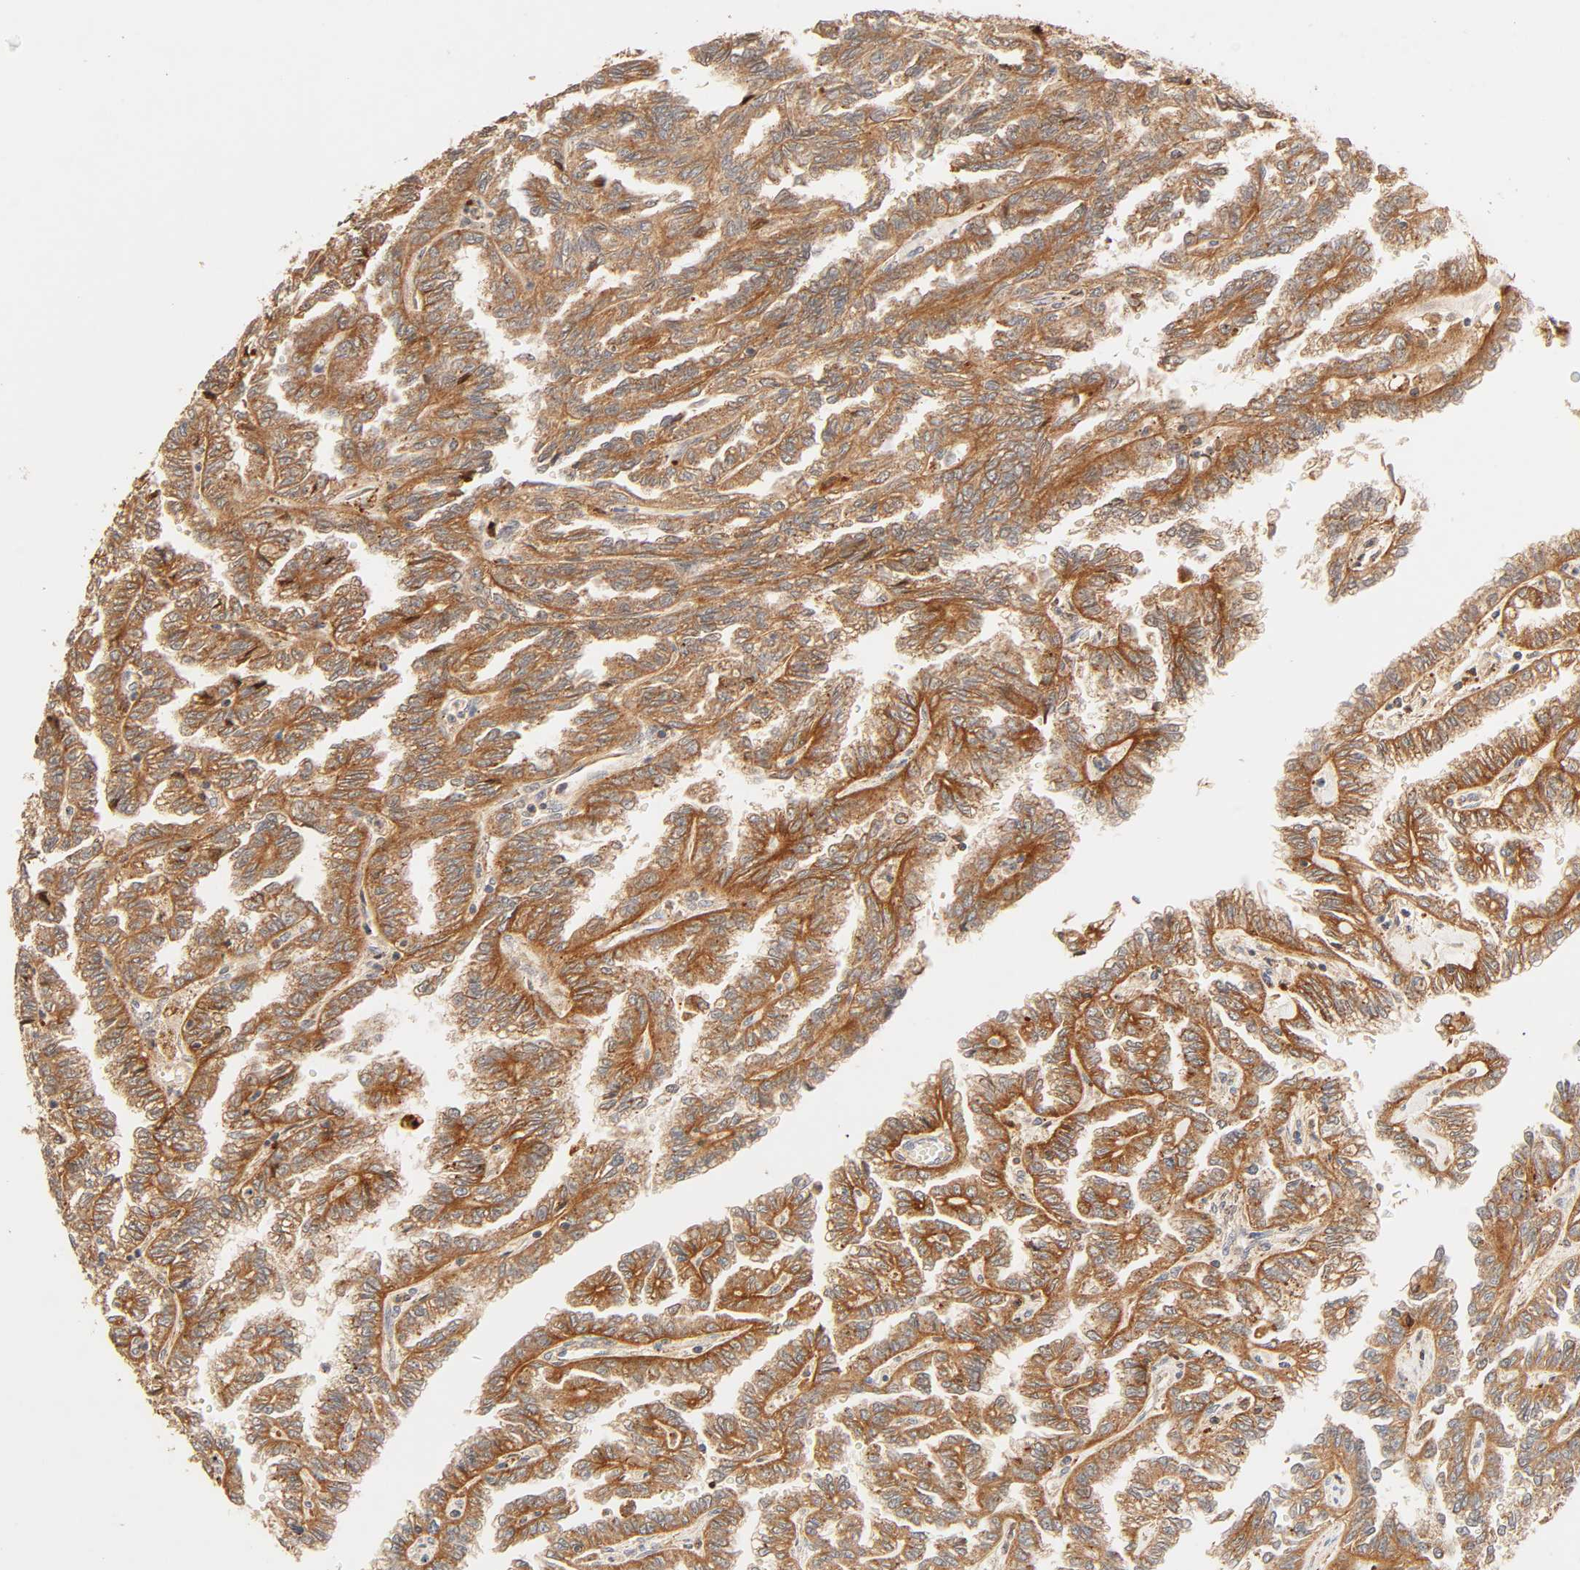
{"staining": {"intensity": "moderate", "quantity": ">75%", "location": "cytoplasmic/membranous"}, "tissue": "renal cancer", "cell_type": "Tumor cells", "image_type": "cancer", "snomed": [{"axis": "morphology", "description": "Inflammation, NOS"}, {"axis": "morphology", "description": "Adenocarcinoma, NOS"}, {"axis": "topography", "description": "Kidney"}], "caption": "An immunohistochemistry (IHC) micrograph of neoplastic tissue is shown. Protein staining in brown shows moderate cytoplasmic/membranous positivity in renal cancer (adenocarcinoma) within tumor cells. The protein is stained brown, and the nuclei are stained in blue (DAB IHC with brightfield microscopy, high magnification).", "gene": "MAPK6", "patient": {"sex": "male", "age": 68}}